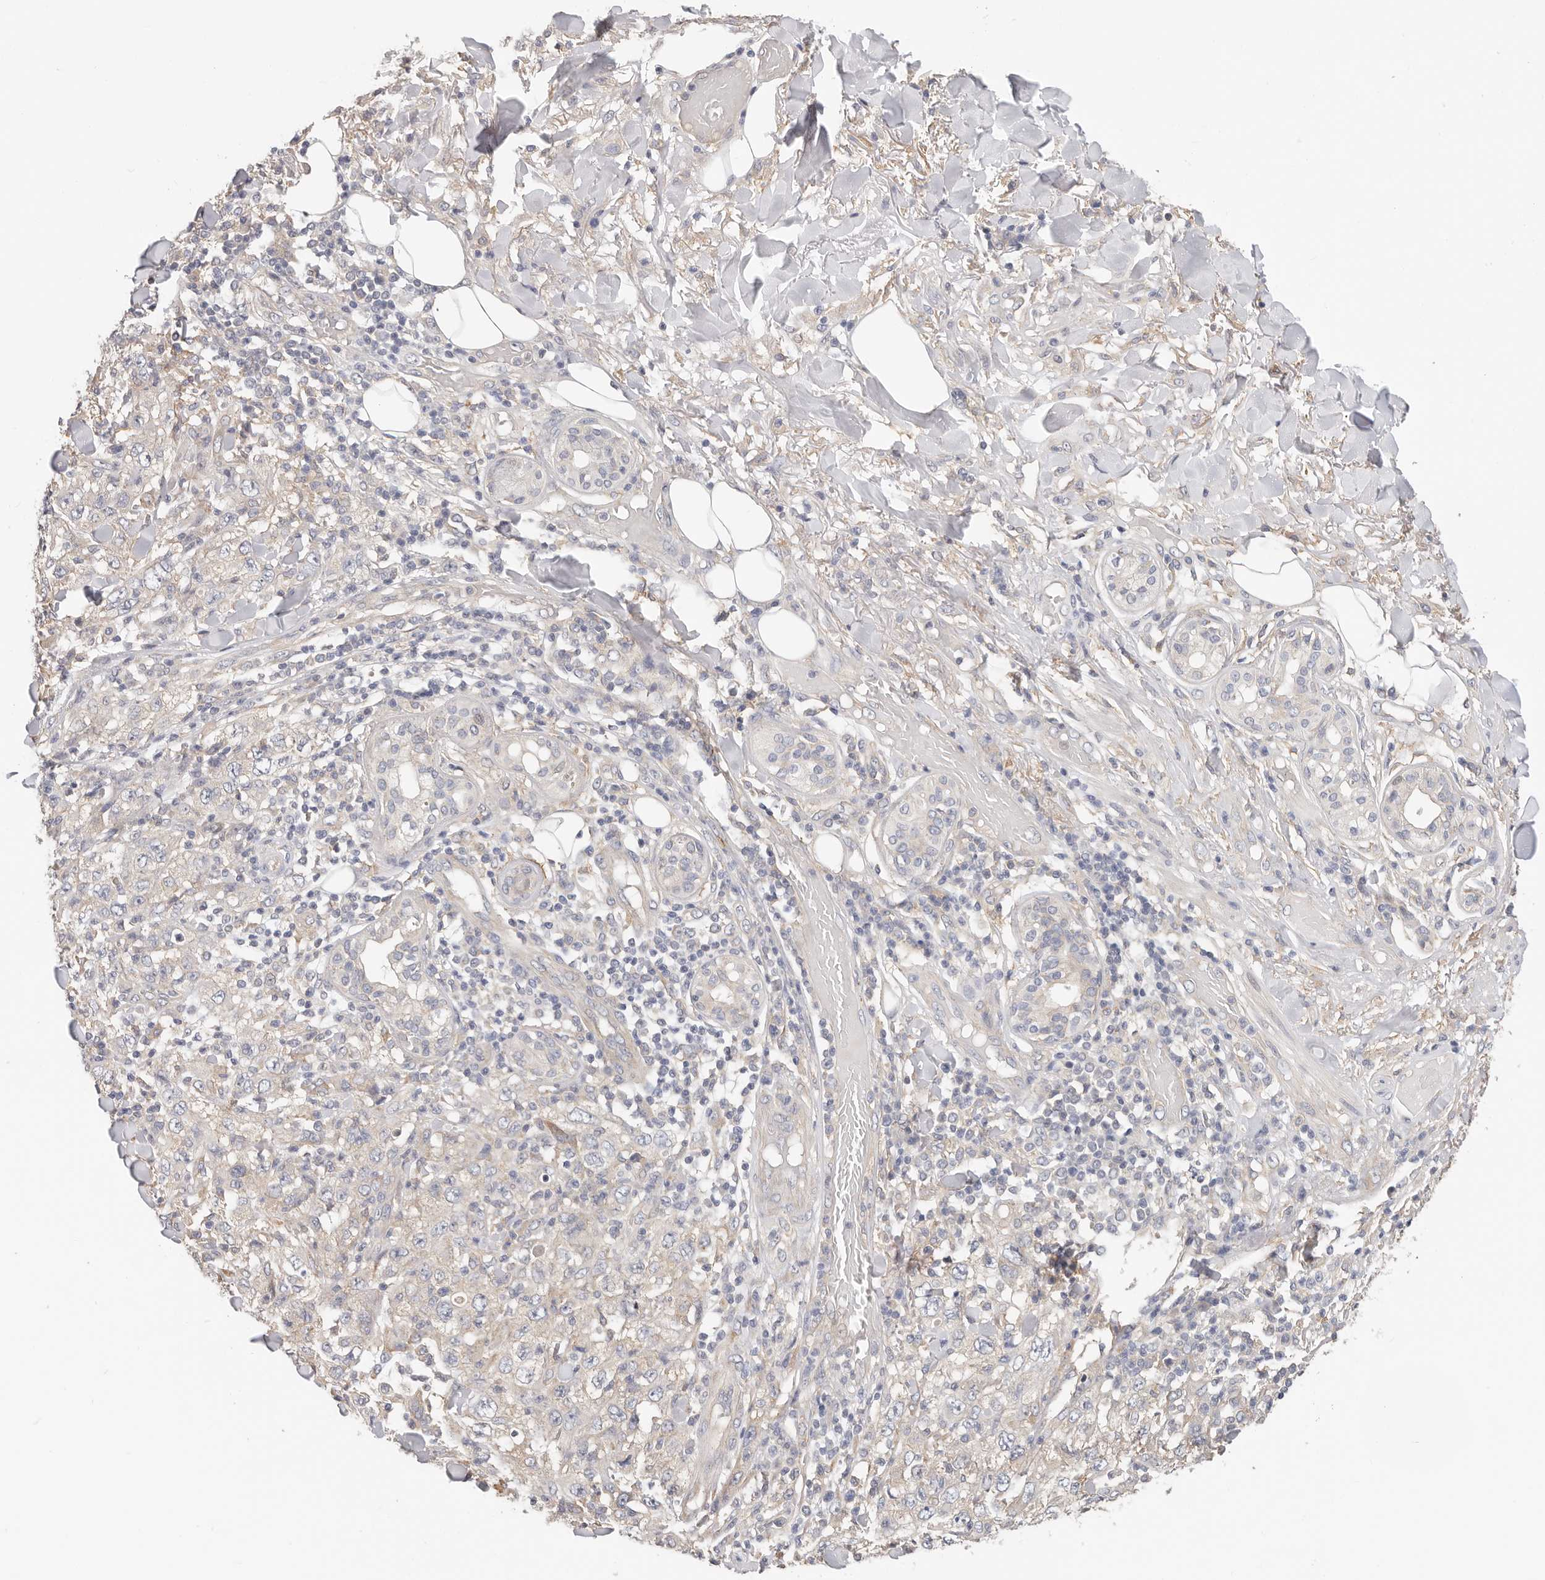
{"staining": {"intensity": "weak", "quantity": "<25%", "location": "cytoplasmic/membranous"}, "tissue": "skin cancer", "cell_type": "Tumor cells", "image_type": "cancer", "snomed": [{"axis": "morphology", "description": "Squamous cell carcinoma, NOS"}, {"axis": "topography", "description": "Skin"}], "caption": "Skin cancer stained for a protein using immunohistochemistry shows no staining tumor cells.", "gene": "AFDN", "patient": {"sex": "female", "age": 88}}